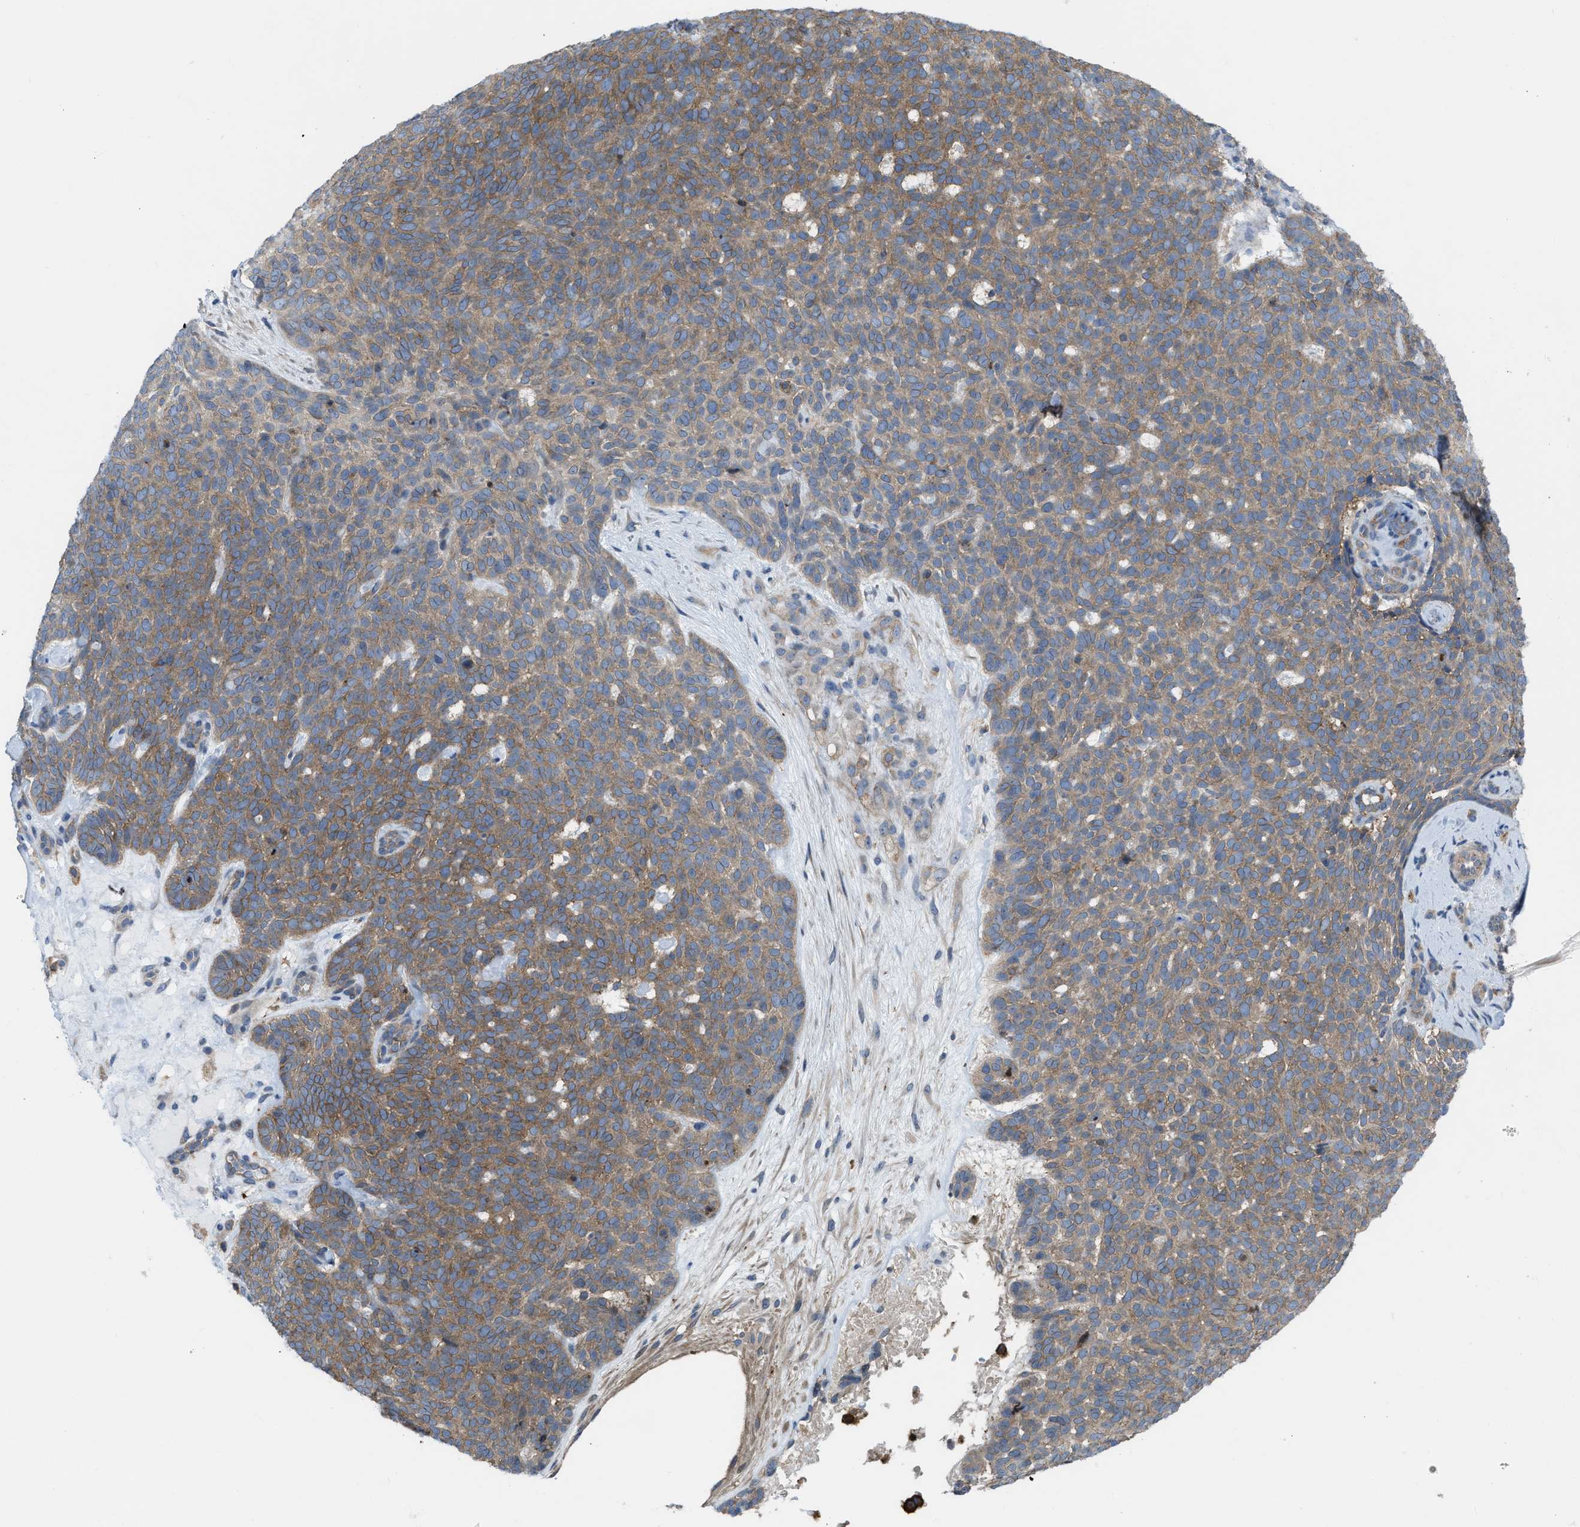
{"staining": {"intensity": "moderate", "quantity": ">75%", "location": "cytoplasmic/membranous"}, "tissue": "skin cancer", "cell_type": "Tumor cells", "image_type": "cancer", "snomed": [{"axis": "morphology", "description": "Basal cell carcinoma"}, {"axis": "topography", "description": "Skin"}], "caption": "An image showing moderate cytoplasmic/membranous positivity in about >75% of tumor cells in basal cell carcinoma (skin), as visualized by brown immunohistochemical staining.", "gene": "MYO18A", "patient": {"sex": "male", "age": 61}}